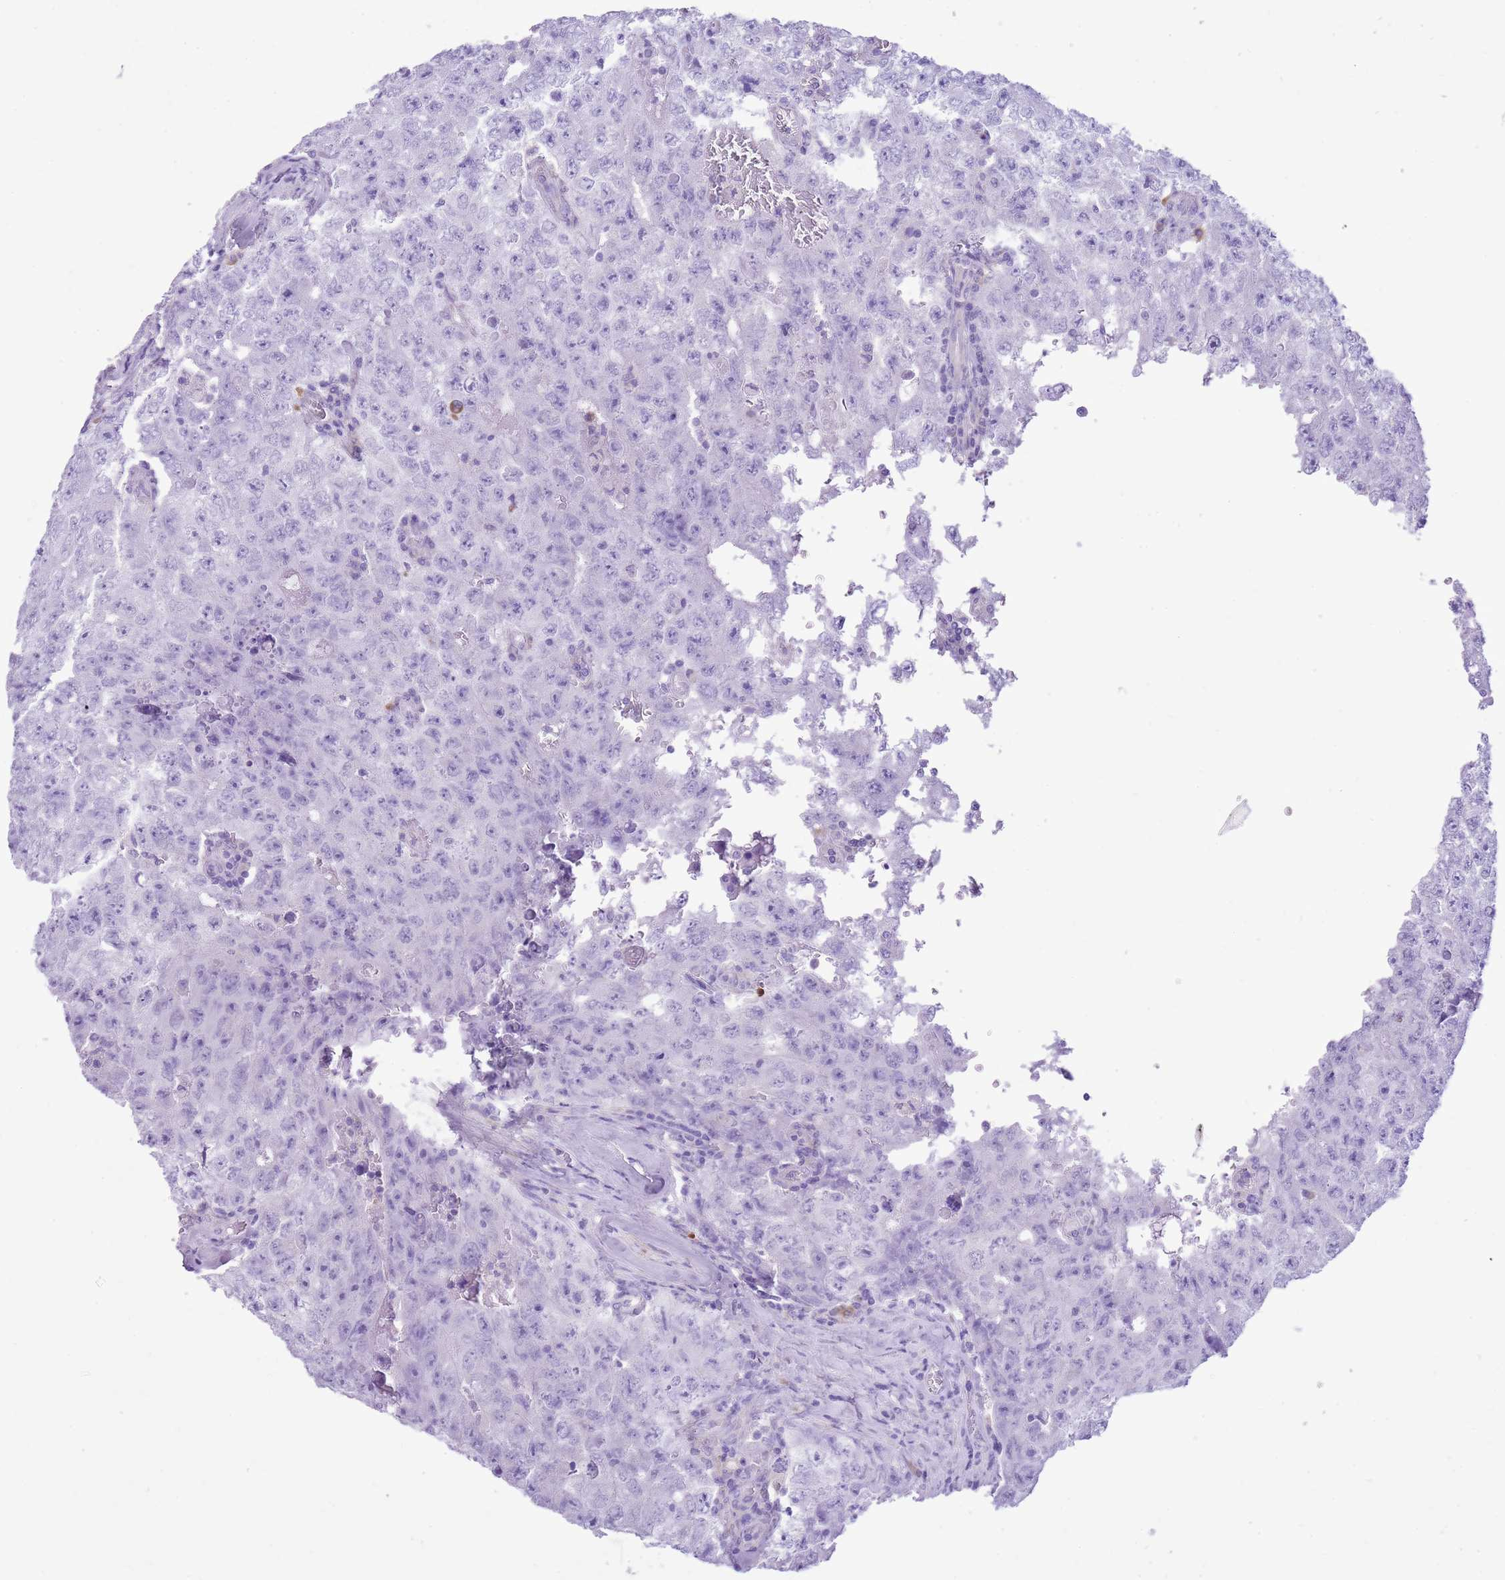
{"staining": {"intensity": "negative", "quantity": "none", "location": "none"}, "tissue": "testis cancer", "cell_type": "Tumor cells", "image_type": "cancer", "snomed": [{"axis": "morphology", "description": "Carcinoma, Embryonal, NOS"}, {"axis": "topography", "description": "Testis"}], "caption": "Human embryonal carcinoma (testis) stained for a protein using immunohistochemistry shows no positivity in tumor cells.", "gene": "AAR2", "patient": {"sex": "male", "age": 17}}